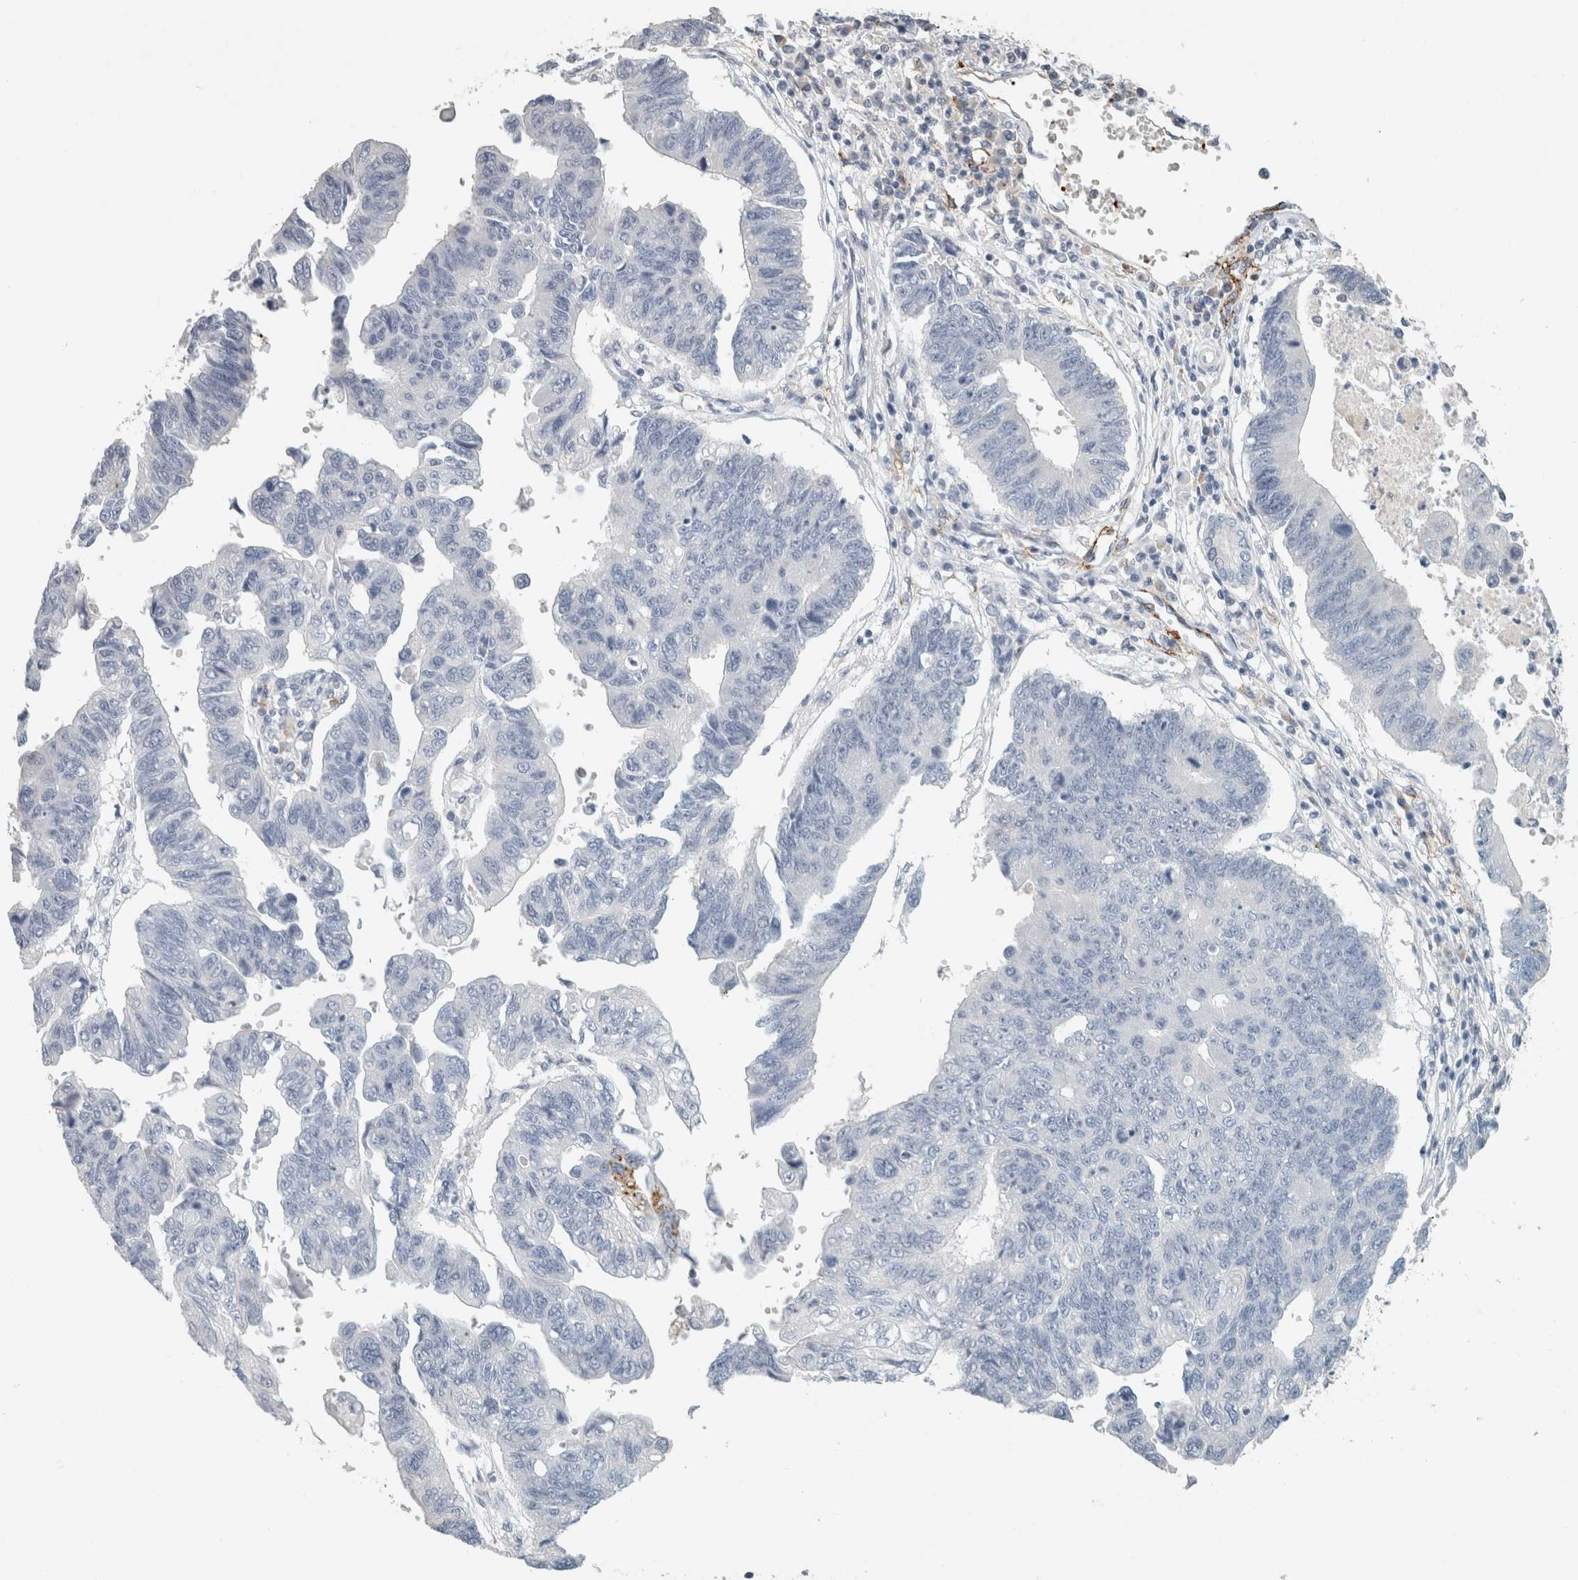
{"staining": {"intensity": "negative", "quantity": "none", "location": "none"}, "tissue": "stomach cancer", "cell_type": "Tumor cells", "image_type": "cancer", "snomed": [{"axis": "morphology", "description": "Adenocarcinoma, NOS"}, {"axis": "topography", "description": "Stomach"}], "caption": "Immunohistochemistry of human adenocarcinoma (stomach) reveals no staining in tumor cells. (DAB IHC, high magnification).", "gene": "CD36", "patient": {"sex": "male", "age": 59}}